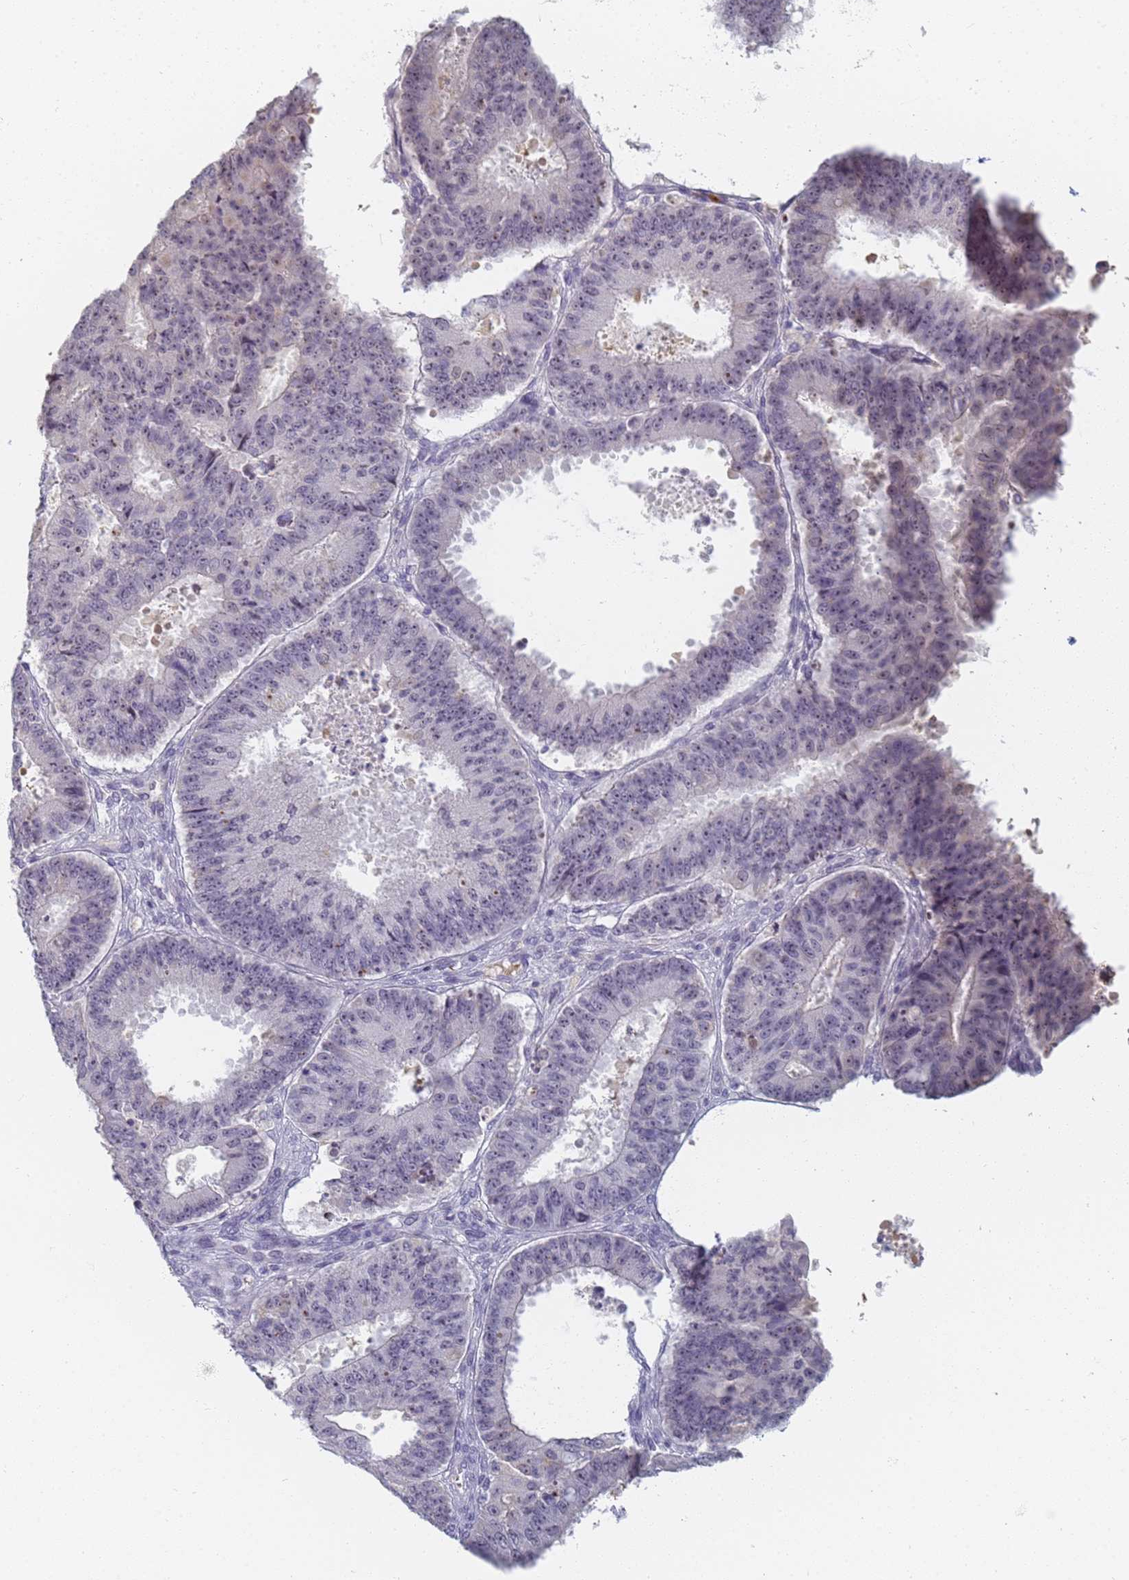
{"staining": {"intensity": "weak", "quantity": "25%-75%", "location": "nuclear"}, "tissue": "ovarian cancer", "cell_type": "Tumor cells", "image_type": "cancer", "snomed": [{"axis": "morphology", "description": "Carcinoma, endometroid"}, {"axis": "topography", "description": "Appendix"}, {"axis": "topography", "description": "Ovary"}], "caption": "Immunohistochemistry of human ovarian endometroid carcinoma demonstrates low levels of weak nuclear expression in about 25%-75% of tumor cells.", "gene": "SLC38A9", "patient": {"sex": "female", "age": 42}}